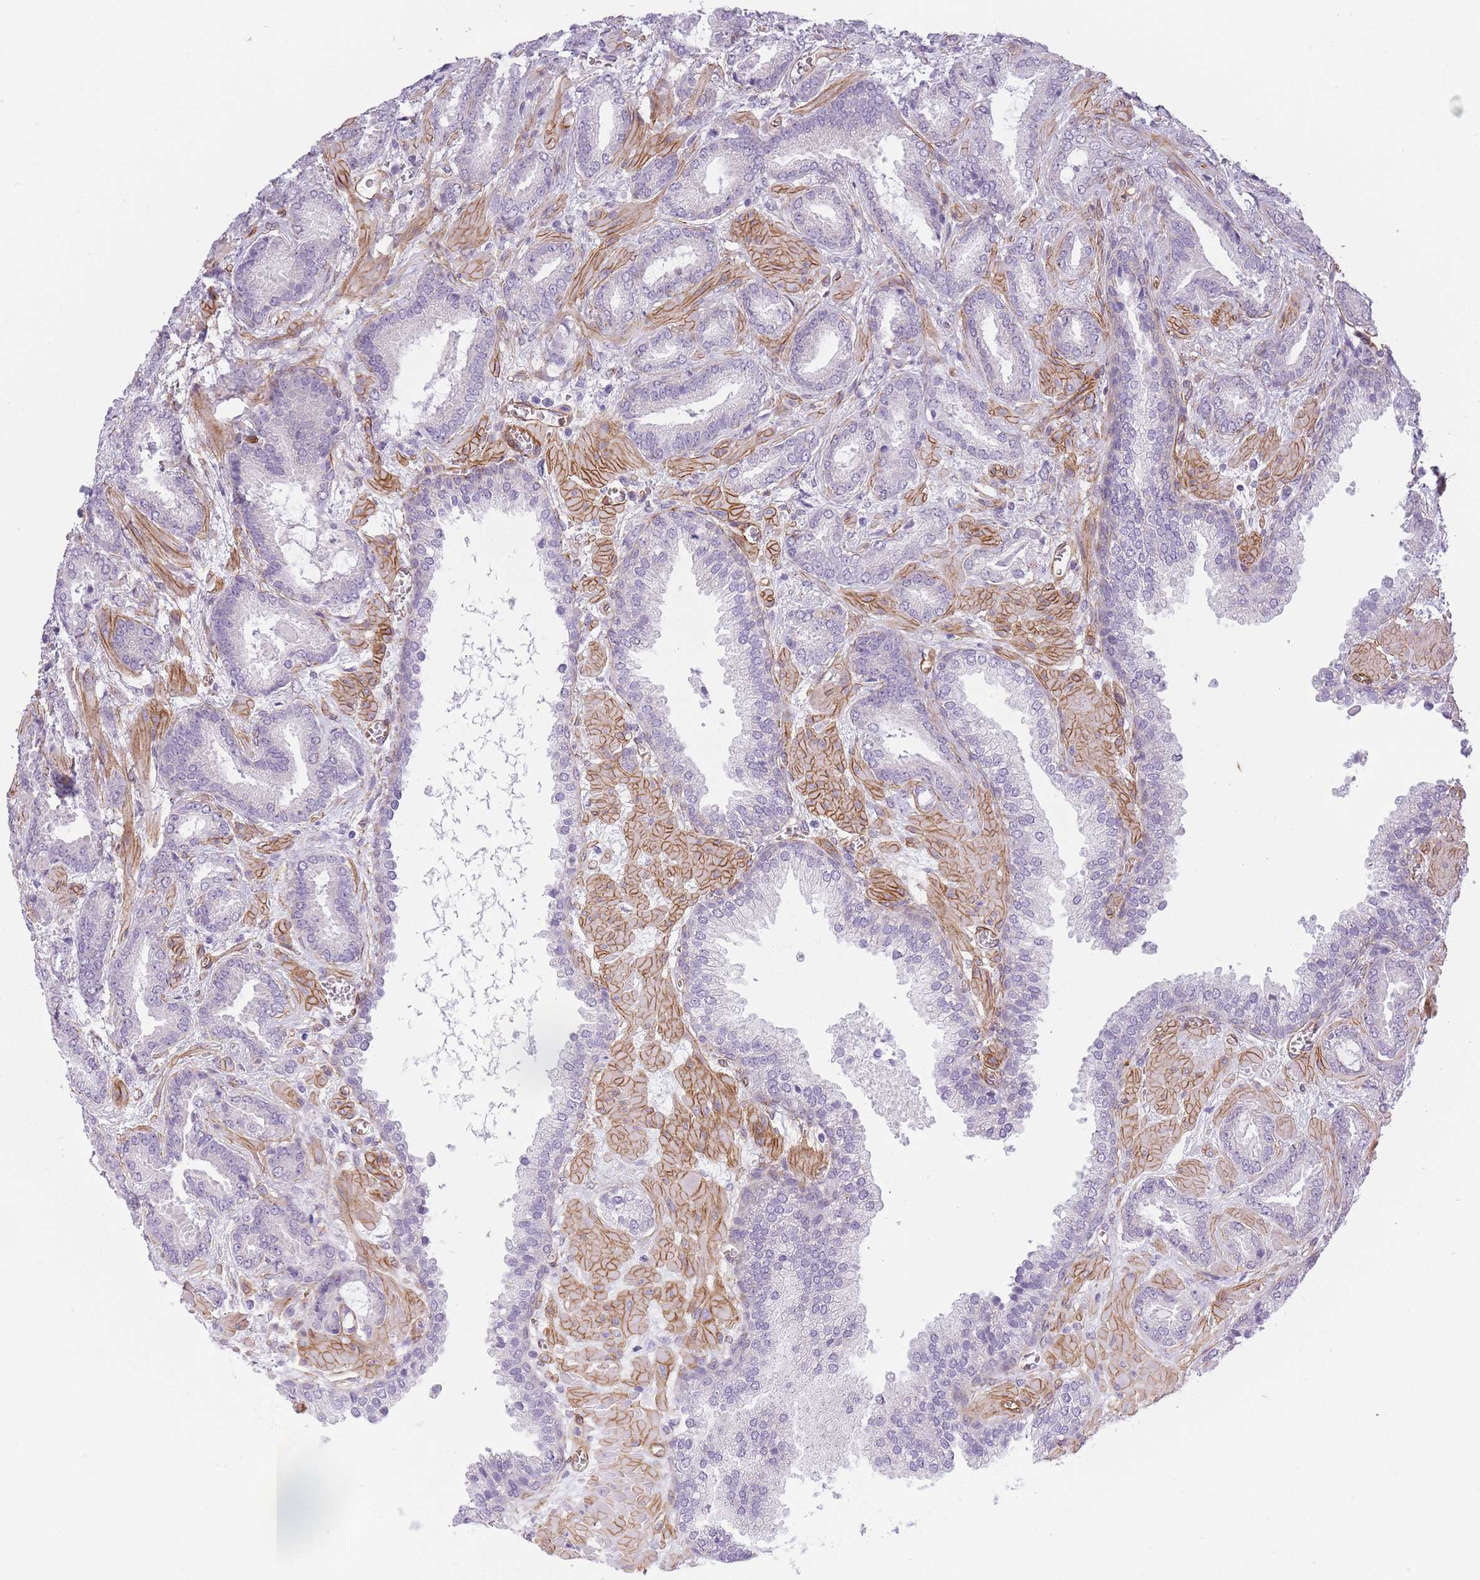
{"staining": {"intensity": "negative", "quantity": "none", "location": "none"}, "tissue": "prostate cancer", "cell_type": "Tumor cells", "image_type": "cancer", "snomed": [{"axis": "morphology", "description": "Adenocarcinoma, Low grade"}, {"axis": "topography", "description": "Prostate"}], "caption": "Protein analysis of prostate cancer shows no significant positivity in tumor cells.", "gene": "OR6B3", "patient": {"sex": "male", "age": 62}}